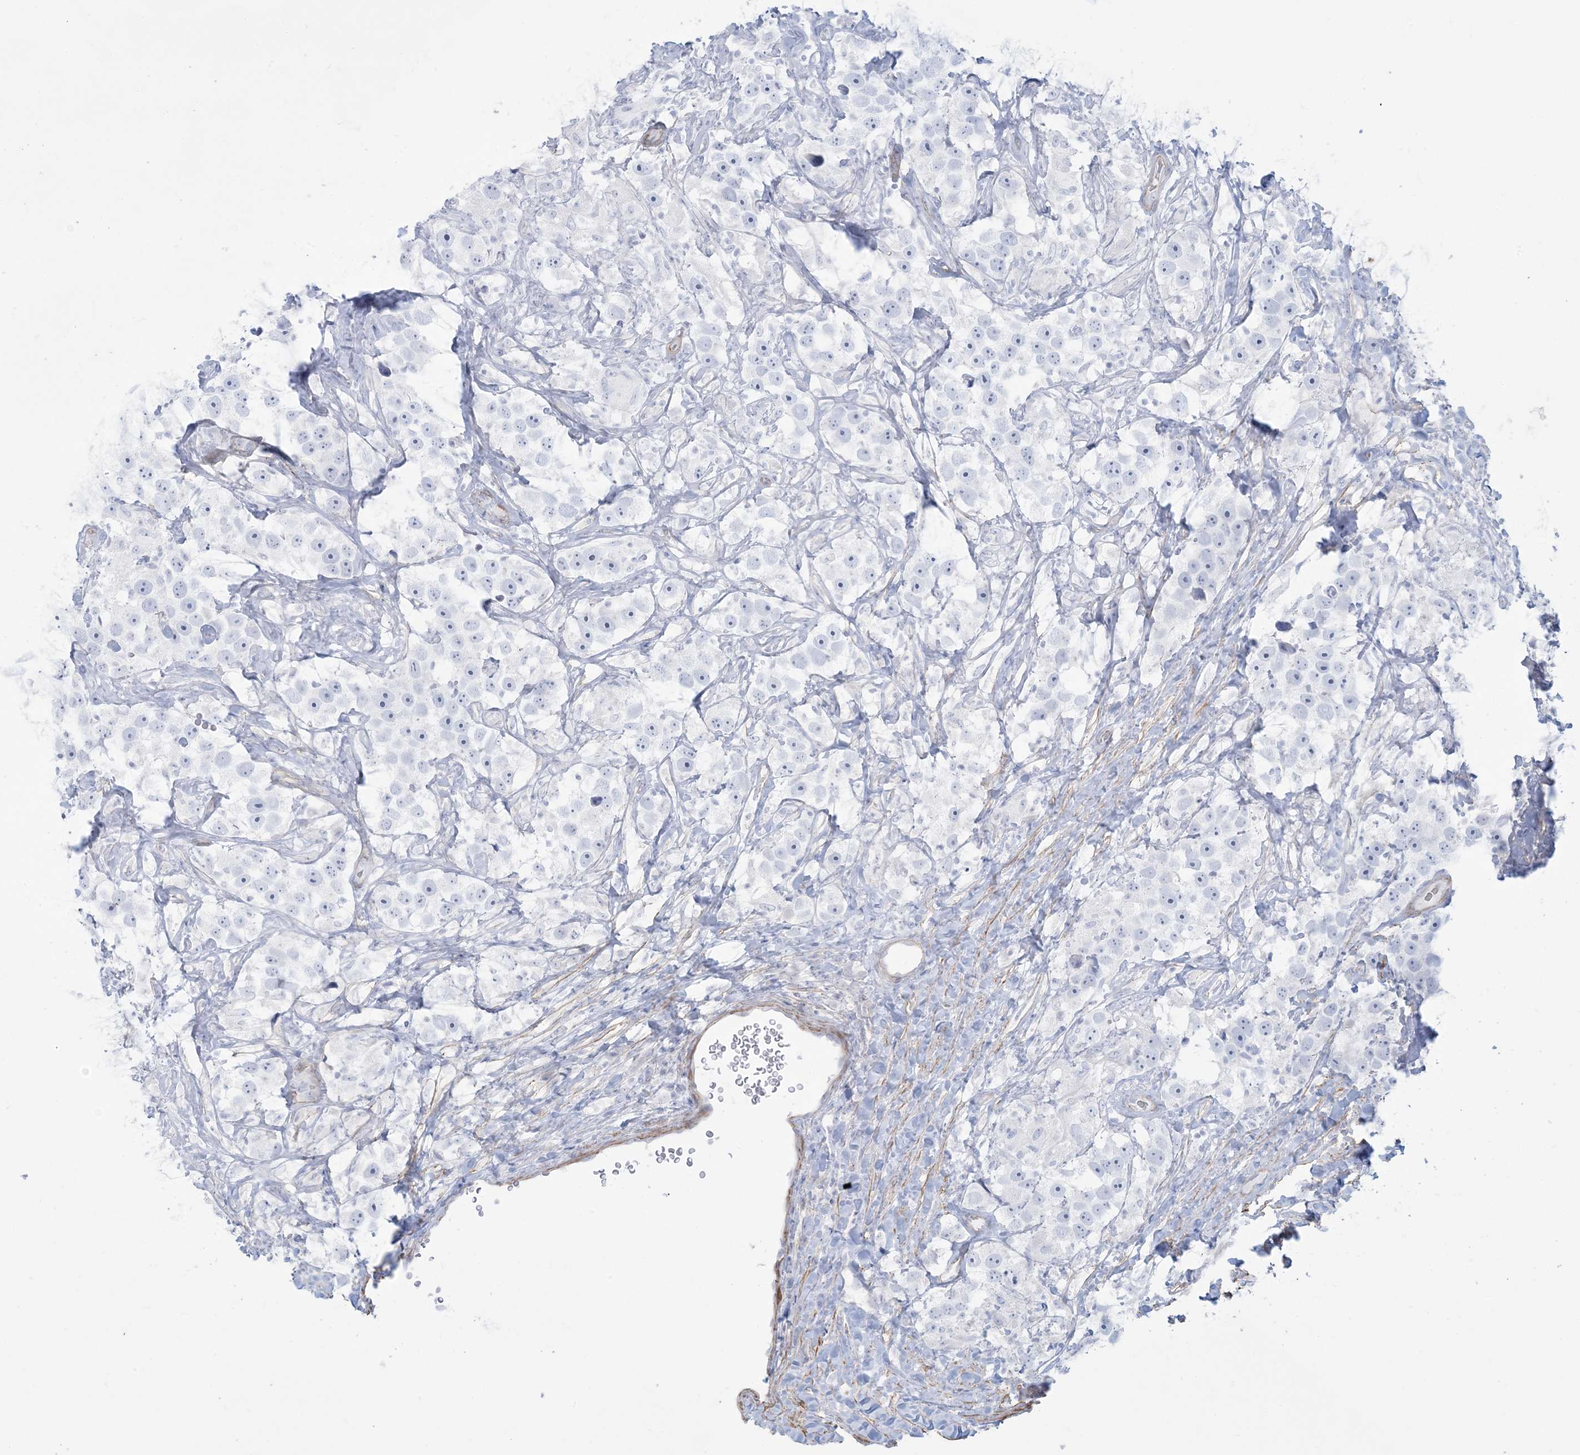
{"staining": {"intensity": "negative", "quantity": "none", "location": "none"}, "tissue": "testis cancer", "cell_type": "Tumor cells", "image_type": "cancer", "snomed": [{"axis": "morphology", "description": "Seminoma, NOS"}, {"axis": "topography", "description": "Testis"}], "caption": "Immunohistochemistry (IHC) image of neoplastic tissue: human testis cancer (seminoma) stained with DAB shows no significant protein staining in tumor cells.", "gene": "AGXT", "patient": {"sex": "male", "age": 49}}